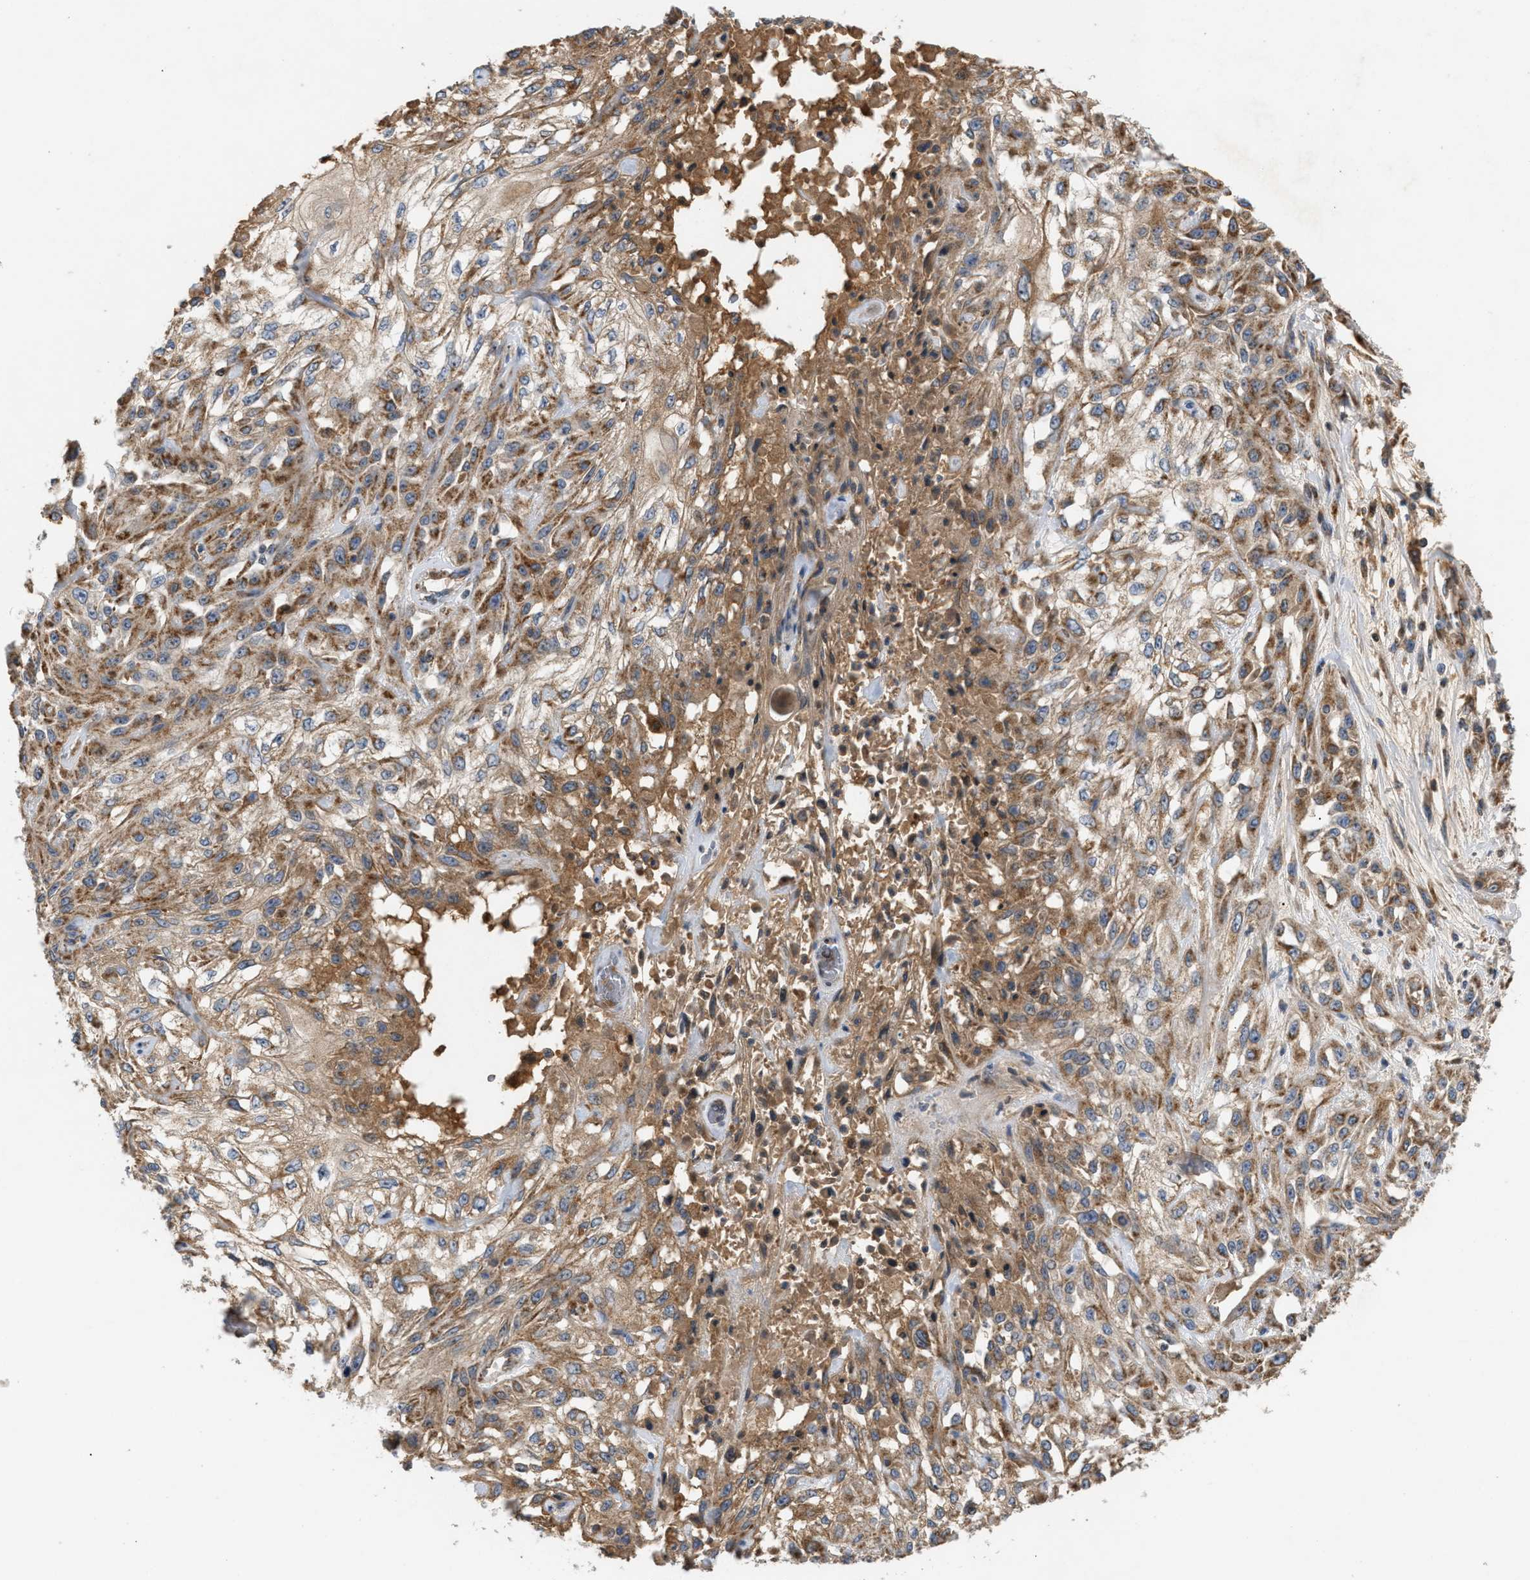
{"staining": {"intensity": "moderate", "quantity": ">75%", "location": "cytoplasmic/membranous"}, "tissue": "skin cancer", "cell_type": "Tumor cells", "image_type": "cancer", "snomed": [{"axis": "morphology", "description": "Squamous cell carcinoma, NOS"}, {"axis": "morphology", "description": "Squamous cell carcinoma, metastatic, NOS"}, {"axis": "topography", "description": "Skin"}, {"axis": "topography", "description": "Lymph node"}], "caption": "Brown immunohistochemical staining in human skin cancer demonstrates moderate cytoplasmic/membranous expression in about >75% of tumor cells.", "gene": "TACO1", "patient": {"sex": "male", "age": 75}}